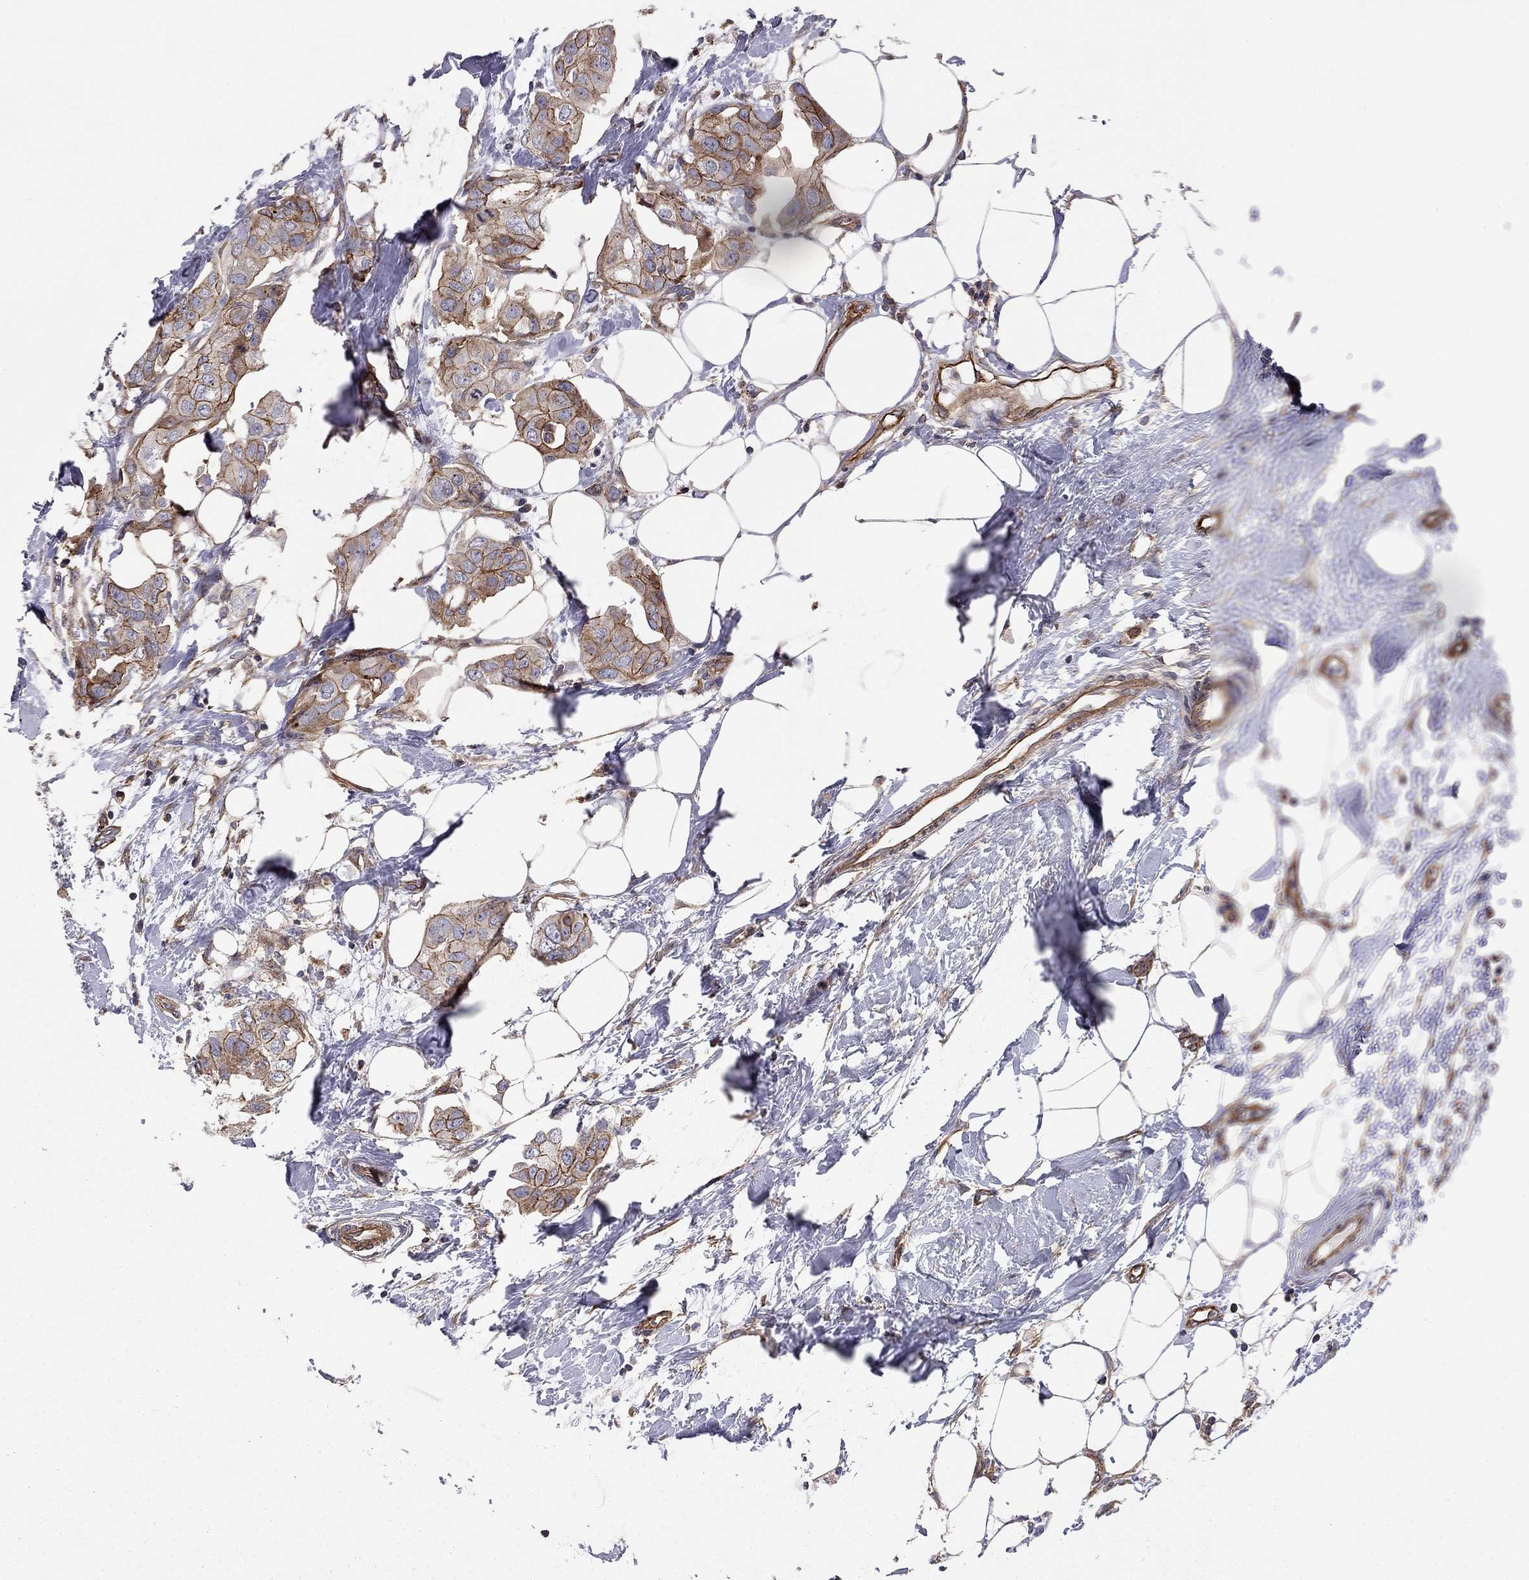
{"staining": {"intensity": "strong", "quantity": "25%-75%", "location": "cytoplasmic/membranous"}, "tissue": "breast cancer", "cell_type": "Tumor cells", "image_type": "cancer", "snomed": [{"axis": "morphology", "description": "Normal tissue, NOS"}, {"axis": "morphology", "description": "Duct carcinoma"}, {"axis": "topography", "description": "Breast"}], "caption": "Breast infiltrating ductal carcinoma was stained to show a protein in brown. There is high levels of strong cytoplasmic/membranous positivity in about 25%-75% of tumor cells.", "gene": "RASEF", "patient": {"sex": "female", "age": 40}}